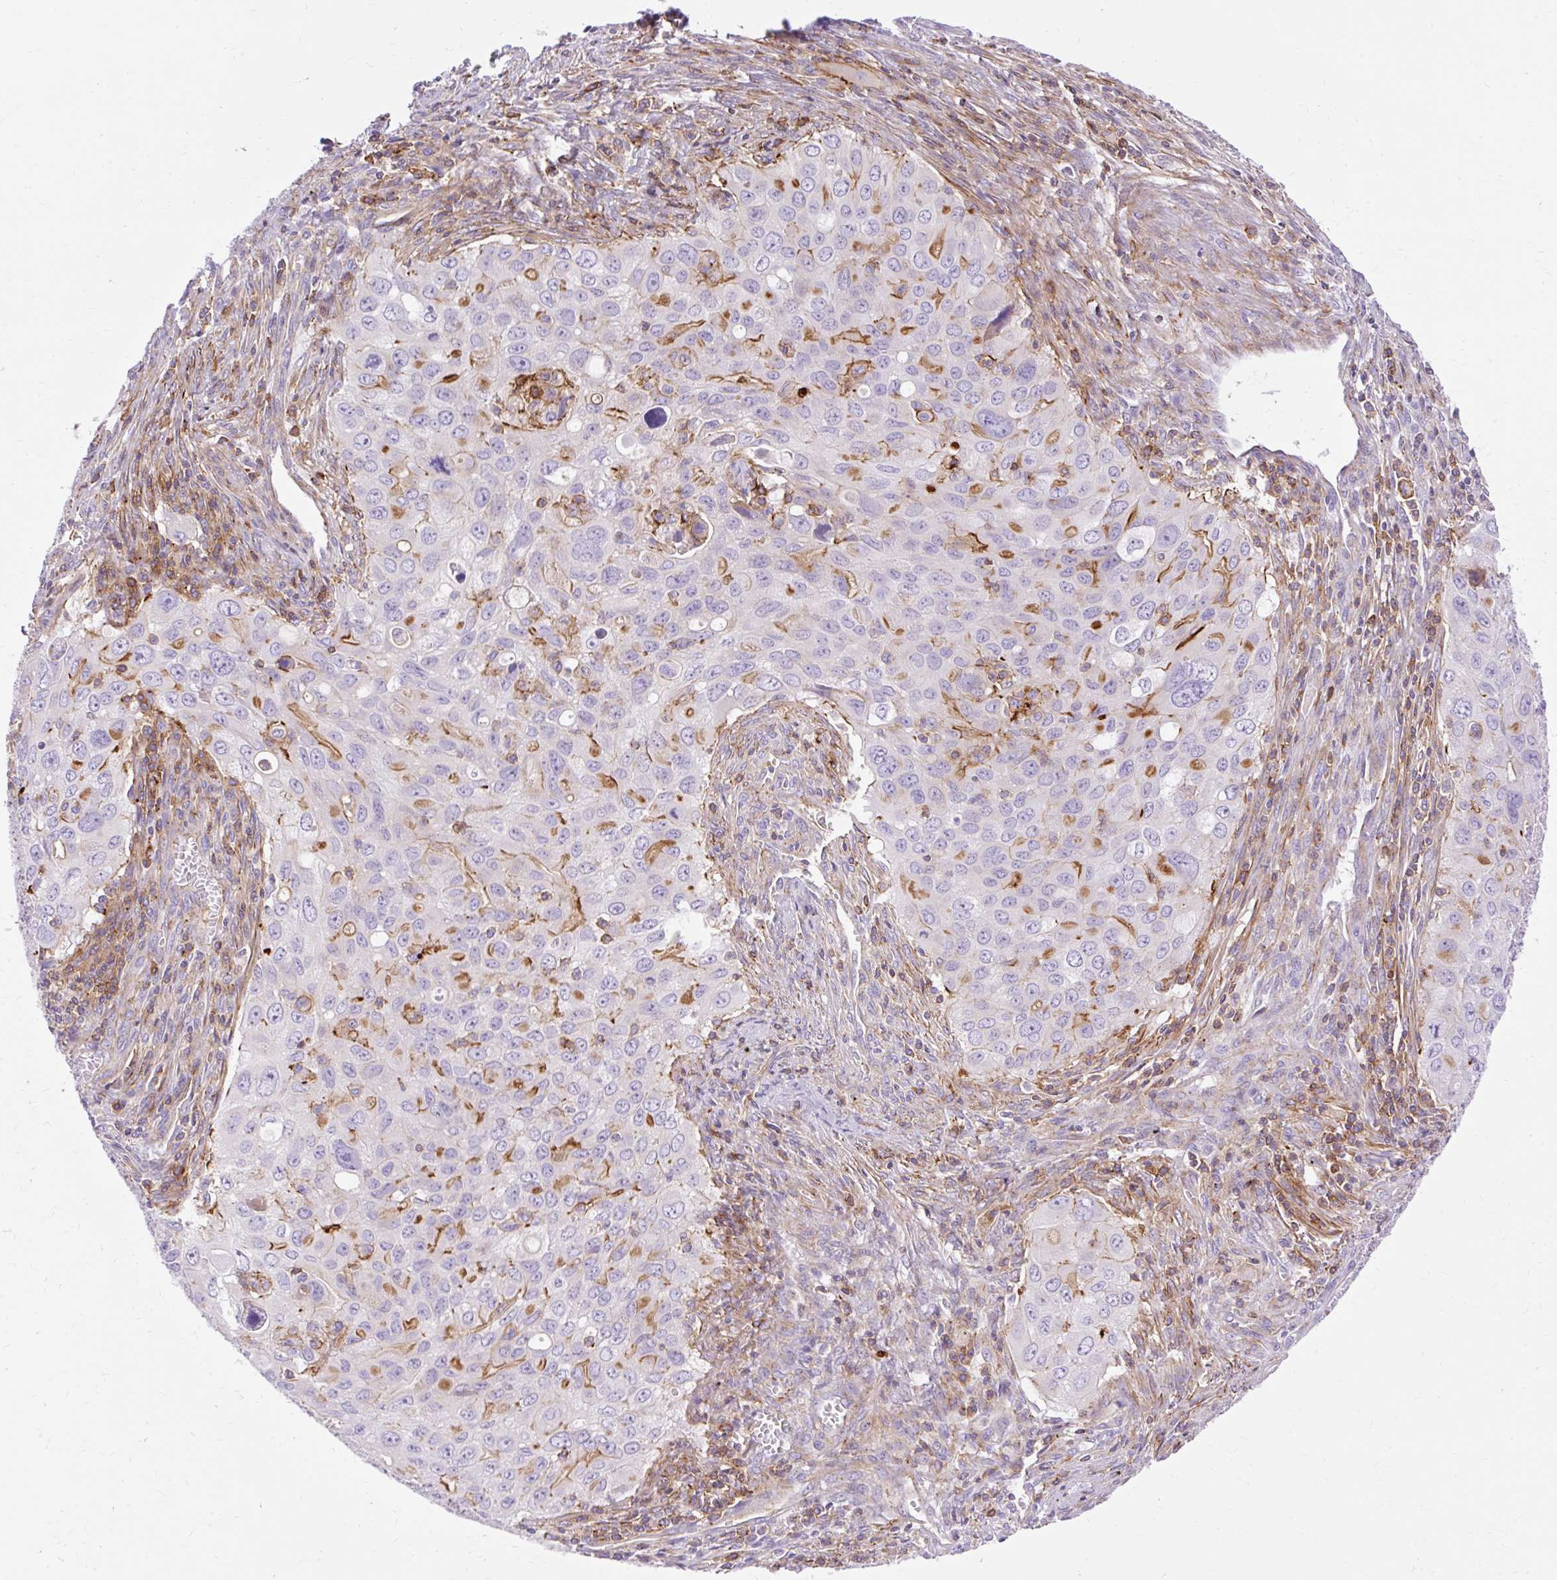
{"staining": {"intensity": "moderate", "quantity": "<25%", "location": "cytoplasmic/membranous"}, "tissue": "lung cancer", "cell_type": "Tumor cells", "image_type": "cancer", "snomed": [{"axis": "morphology", "description": "Adenocarcinoma, NOS"}, {"axis": "morphology", "description": "Adenocarcinoma, metastatic, NOS"}, {"axis": "topography", "description": "Lymph node"}, {"axis": "topography", "description": "Lung"}], "caption": "A micrograph of lung cancer stained for a protein reveals moderate cytoplasmic/membranous brown staining in tumor cells.", "gene": "CORO7-PAM16", "patient": {"sex": "female", "age": 42}}